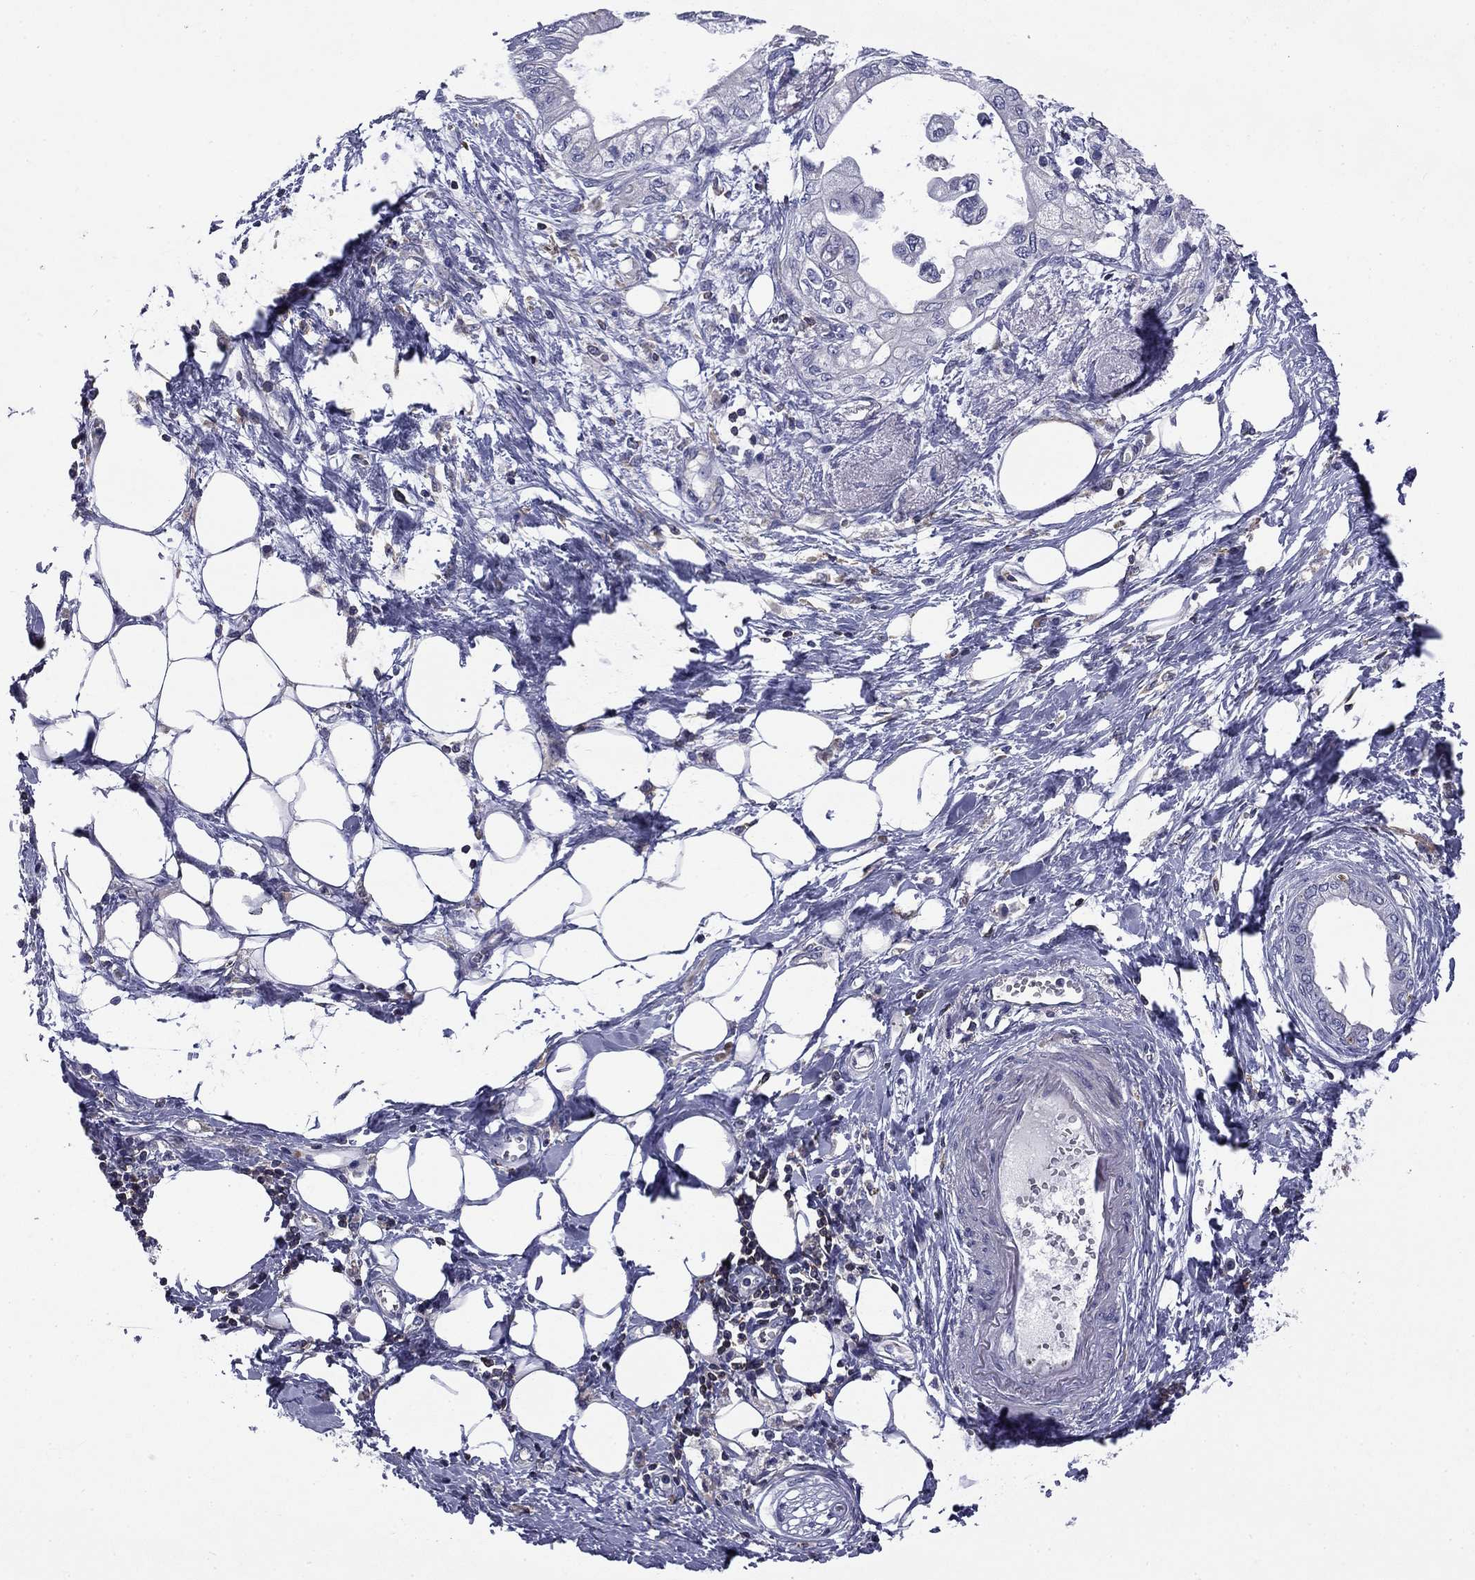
{"staining": {"intensity": "negative", "quantity": "none", "location": "none"}, "tissue": "pancreatic cancer", "cell_type": "Tumor cells", "image_type": "cancer", "snomed": [{"axis": "morphology", "description": "Normal tissue, NOS"}, {"axis": "morphology", "description": "Adenocarcinoma, NOS"}, {"axis": "topography", "description": "Pancreas"}, {"axis": "topography", "description": "Duodenum"}], "caption": "Immunohistochemistry (IHC) micrograph of neoplastic tissue: adenocarcinoma (pancreatic) stained with DAB (3,3'-diaminobenzidine) shows no significant protein expression in tumor cells.", "gene": "ARHGAP45", "patient": {"sex": "female", "age": 60}}